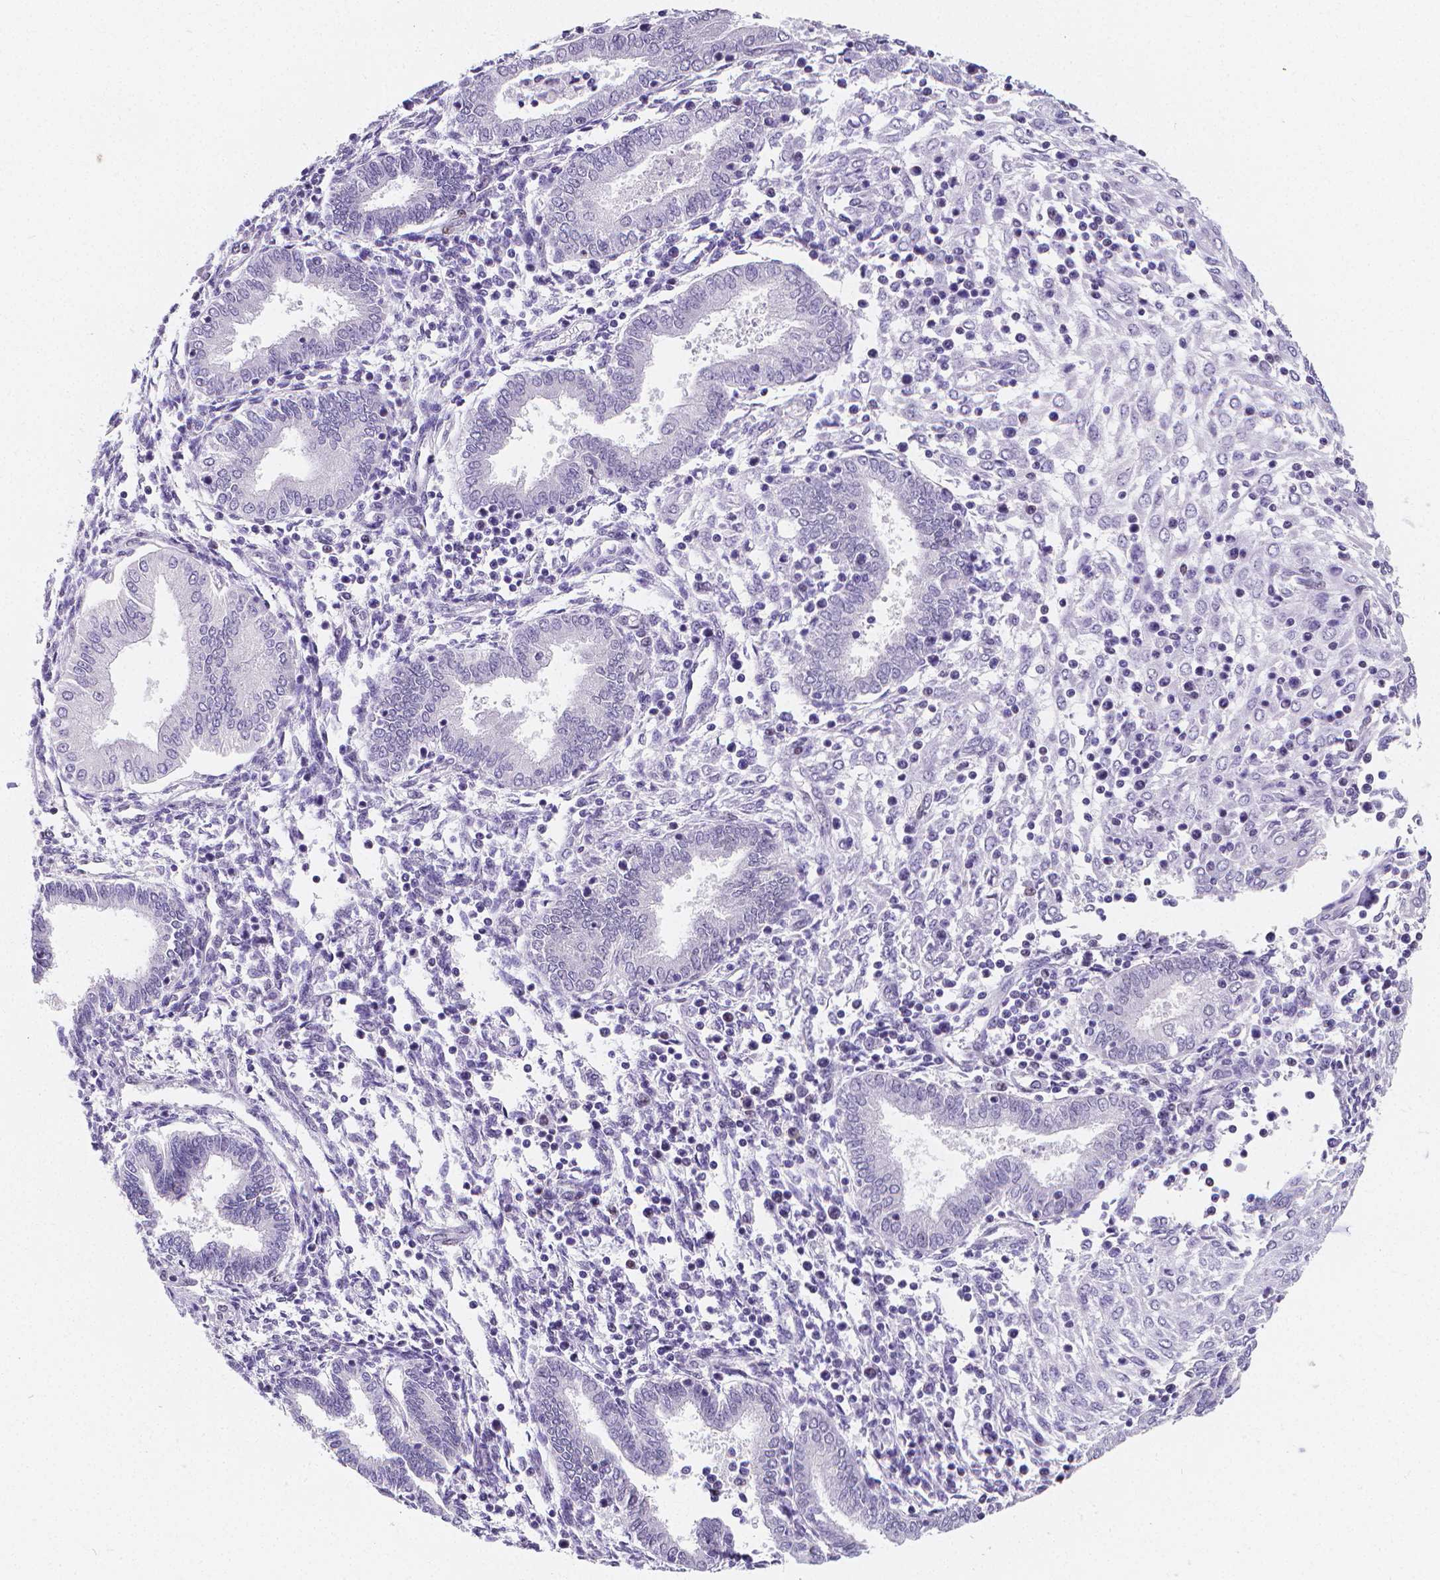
{"staining": {"intensity": "negative", "quantity": "none", "location": "none"}, "tissue": "endometrium", "cell_type": "Cells in endometrial stroma", "image_type": "normal", "snomed": [{"axis": "morphology", "description": "Normal tissue, NOS"}, {"axis": "topography", "description": "Endometrium"}], "caption": "Cells in endometrial stroma show no significant staining in benign endometrium. (Immunohistochemistry, brightfield microscopy, high magnification).", "gene": "MEF2C", "patient": {"sex": "female", "age": 42}}